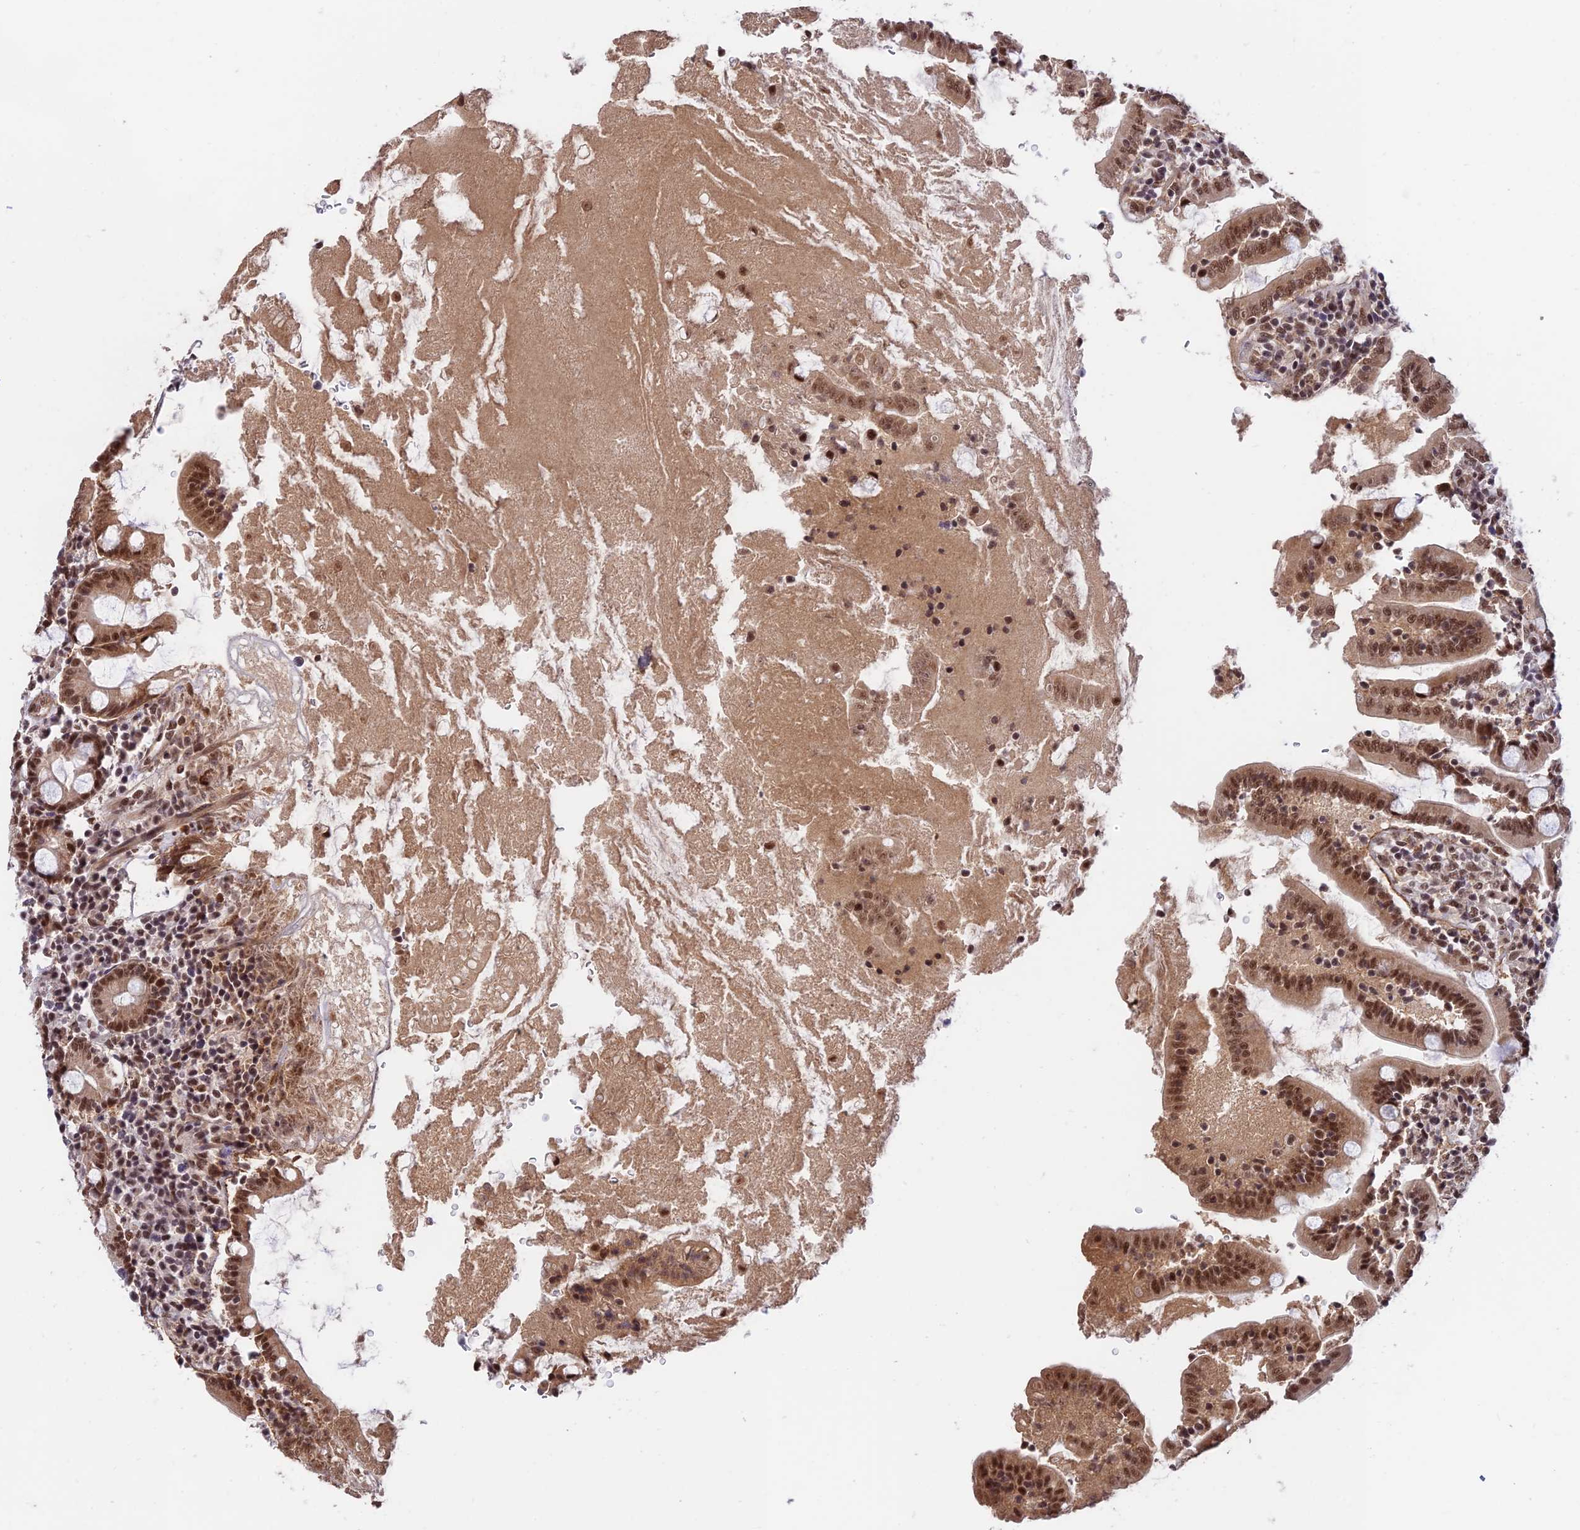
{"staining": {"intensity": "strong", "quantity": ">75%", "location": "cytoplasmic/membranous,nuclear"}, "tissue": "duodenum", "cell_type": "Glandular cells", "image_type": "normal", "snomed": [{"axis": "morphology", "description": "Normal tissue, NOS"}, {"axis": "topography", "description": "Duodenum"}], "caption": "An image of duodenum stained for a protein shows strong cytoplasmic/membranous,nuclear brown staining in glandular cells.", "gene": "RBM42", "patient": {"sex": "male", "age": 35}}